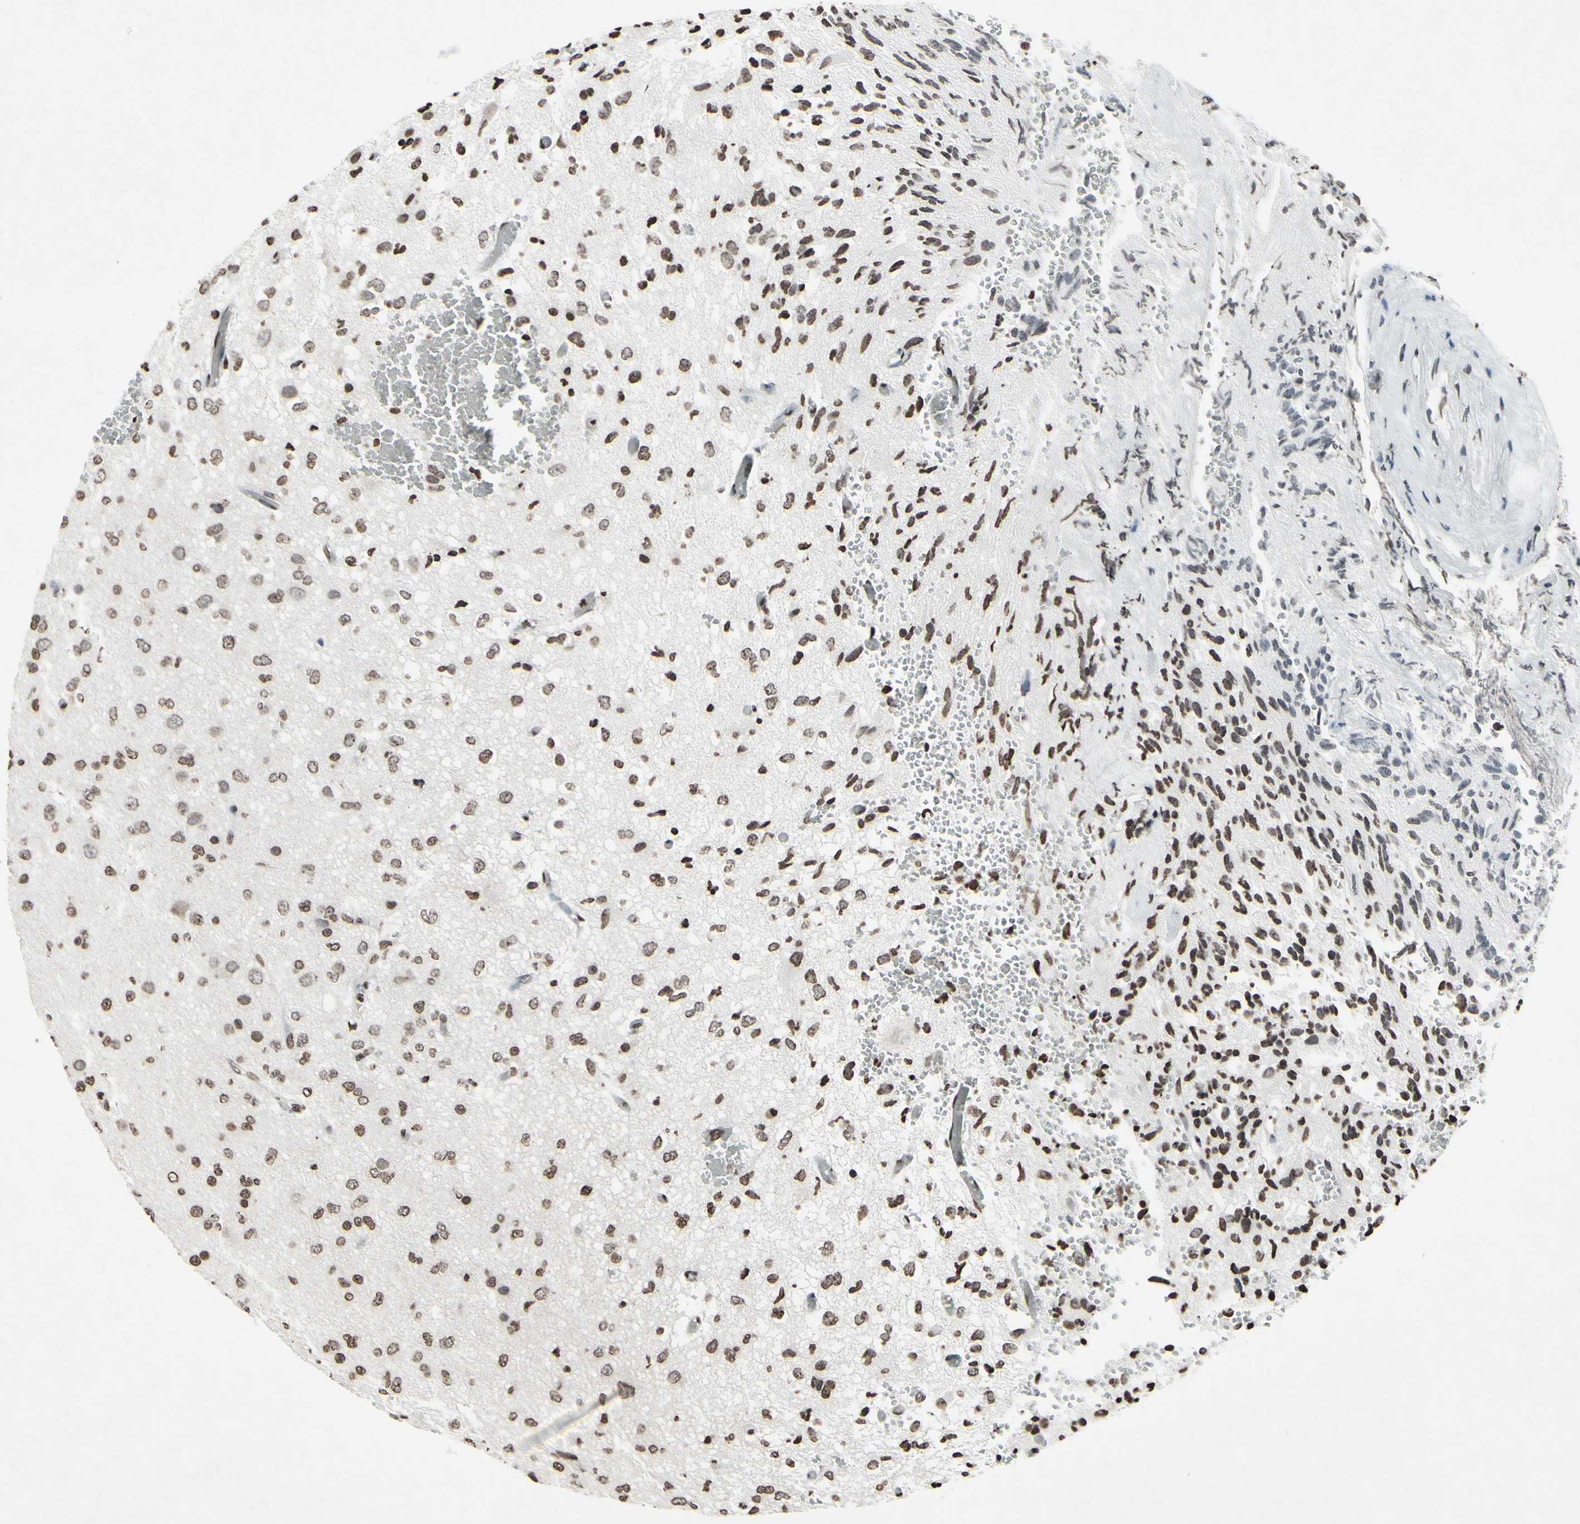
{"staining": {"intensity": "weak", "quantity": "25%-75%", "location": "nuclear"}, "tissue": "glioma", "cell_type": "Tumor cells", "image_type": "cancer", "snomed": [{"axis": "morphology", "description": "Glioma, malignant, High grade"}, {"axis": "topography", "description": "pancreas cauda"}], "caption": "Glioma was stained to show a protein in brown. There is low levels of weak nuclear expression in about 25%-75% of tumor cells. The protein of interest is shown in brown color, while the nuclei are stained blue.", "gene": "CD79B", "patient": {"sex": "male", "age": 60}}